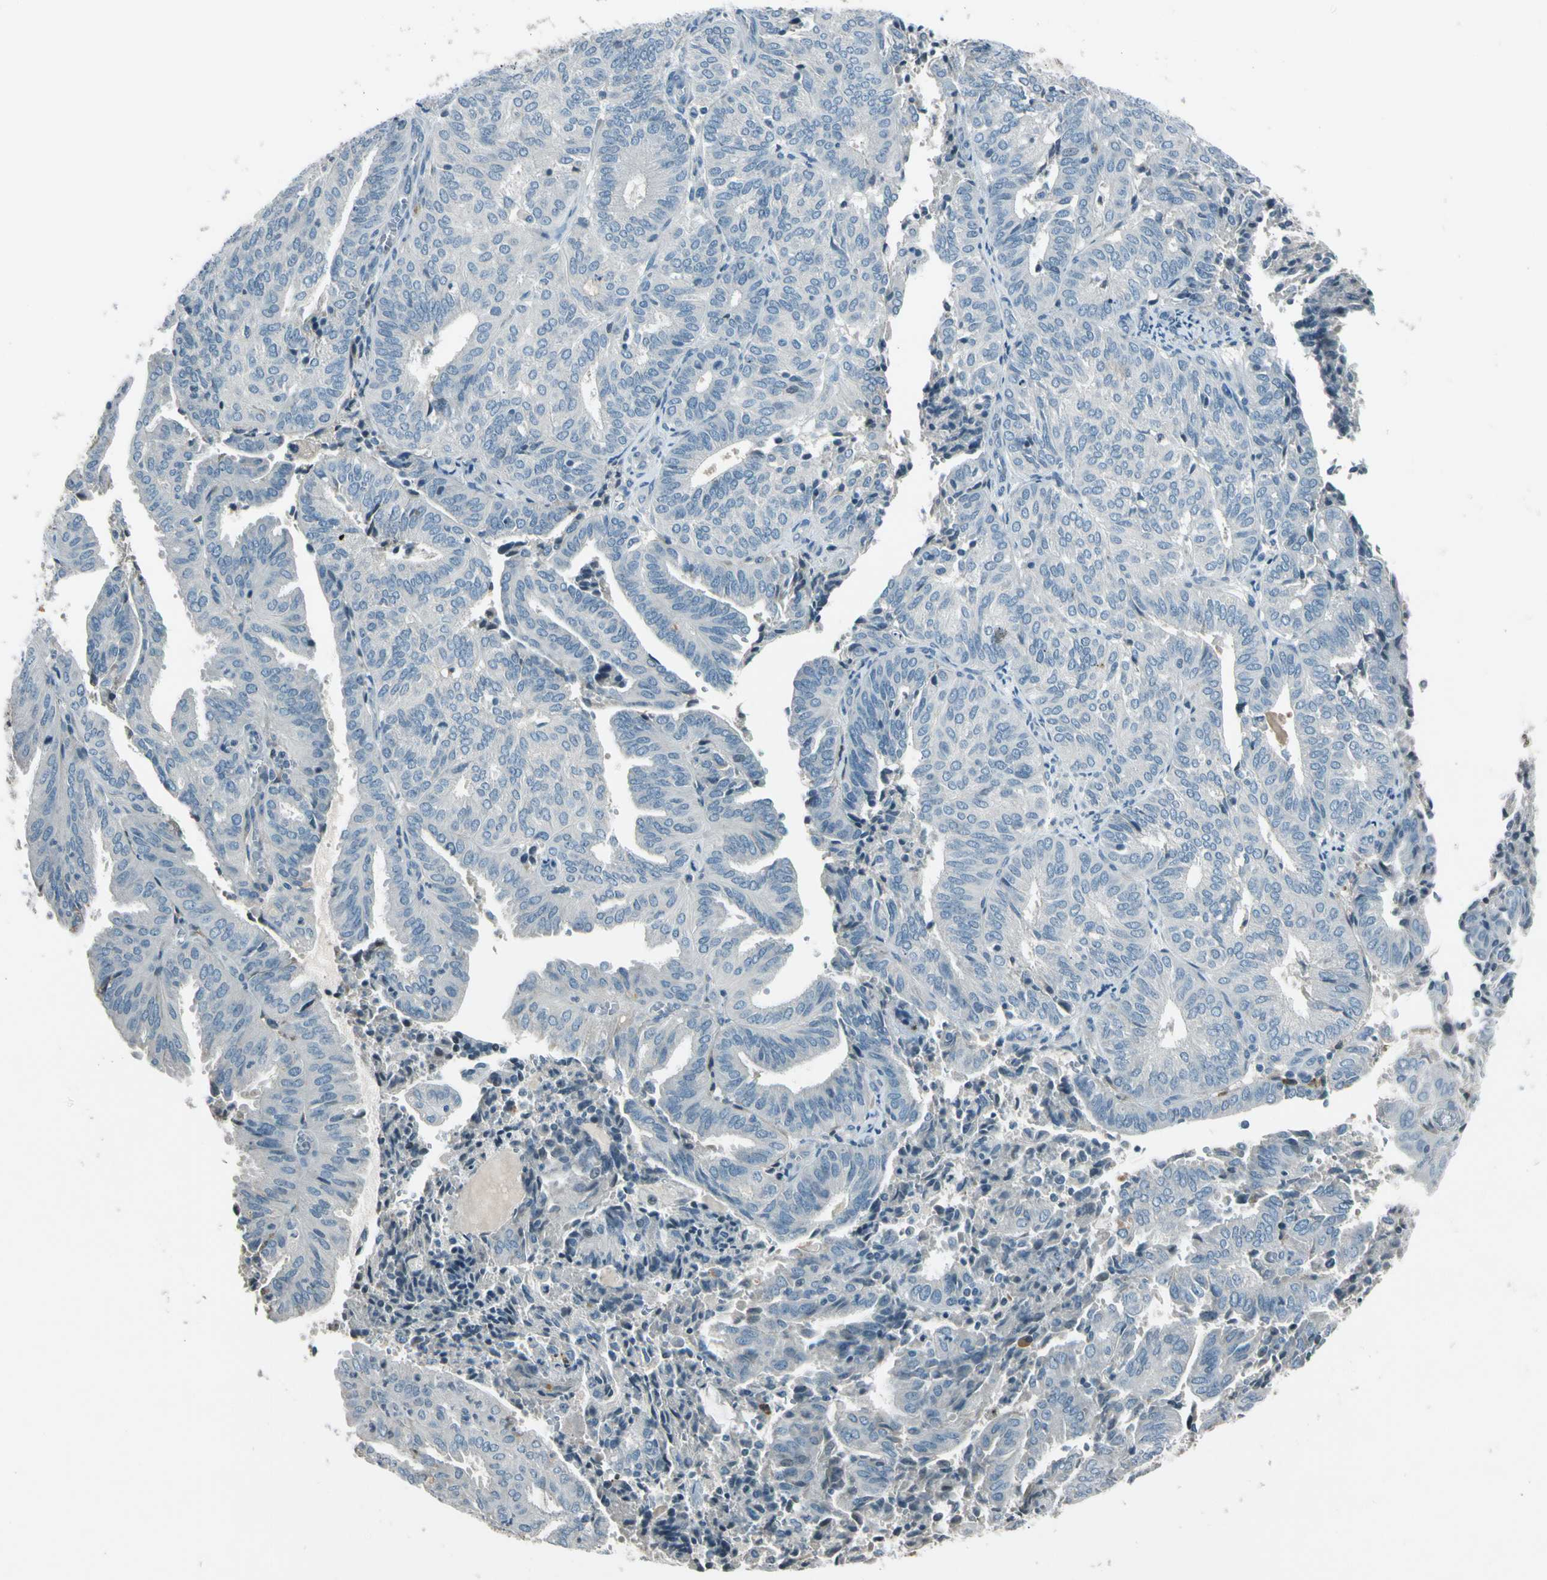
{"staining": {"intensity": "negative", "quantity": "none", "location": "none"}, "tissue": "endometrial cancer", "cell_type": "Tumor cells", "image_type": "cancer", "snomed": [{"axis": "morphology", "description": "Adenocarcinoma, NOS"}, {"axis": "topography", "description": "Uterus"}], "caption": "Immunohistochemical staining of human endometrial cancer exhibits no significant expression in tumor cells. (DAB immunohistochemistry (IHC) visualized using brightfield microscopy, high magnification).", "gene": "PDPN", "patient": {"sex": "female", "age": 60}}